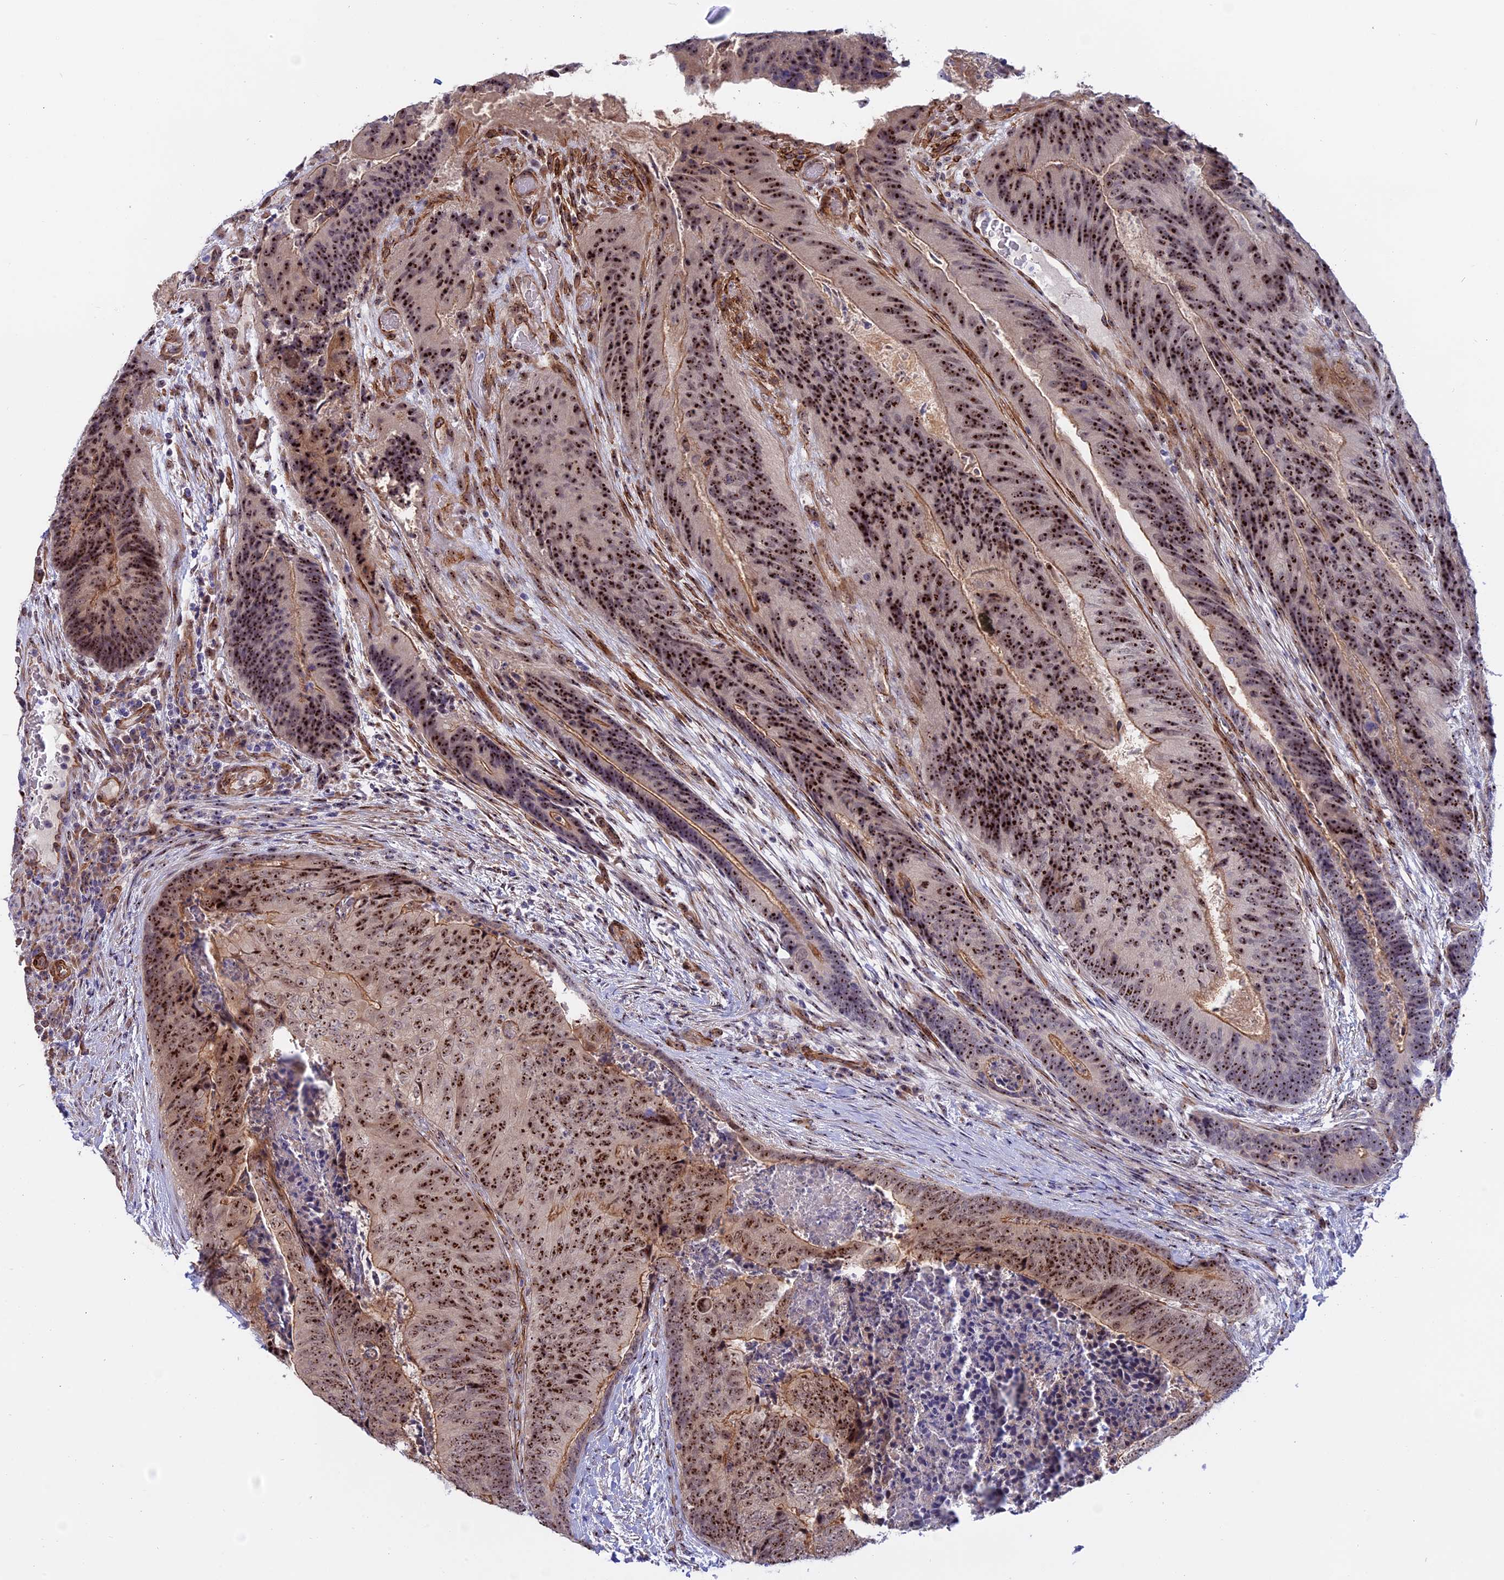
{"staining": {"intensity": "strong", "quantity": ">75%", "location": "nuclear"}, "tissue": "colorectal cancer", "cell_type": "Tumor cells", "image_type": "cancer", "snomed": [{"axis": "morphology", "description": "Adenocarcinoma, NOS"}, {"axis": "topography", "description": "Colon"}], "caption": "Adenocarcinoma (colorectal) tissue displays strong nuclear staining in approximately >75% of tumor cells, visualized by immunohistochemistry. Immunohistochemistry (ihc) stains the protein in brown and the nuclei are stained blue.", "gene": "DBNDD1", "patient": {"sex": "female", "age": 67}}